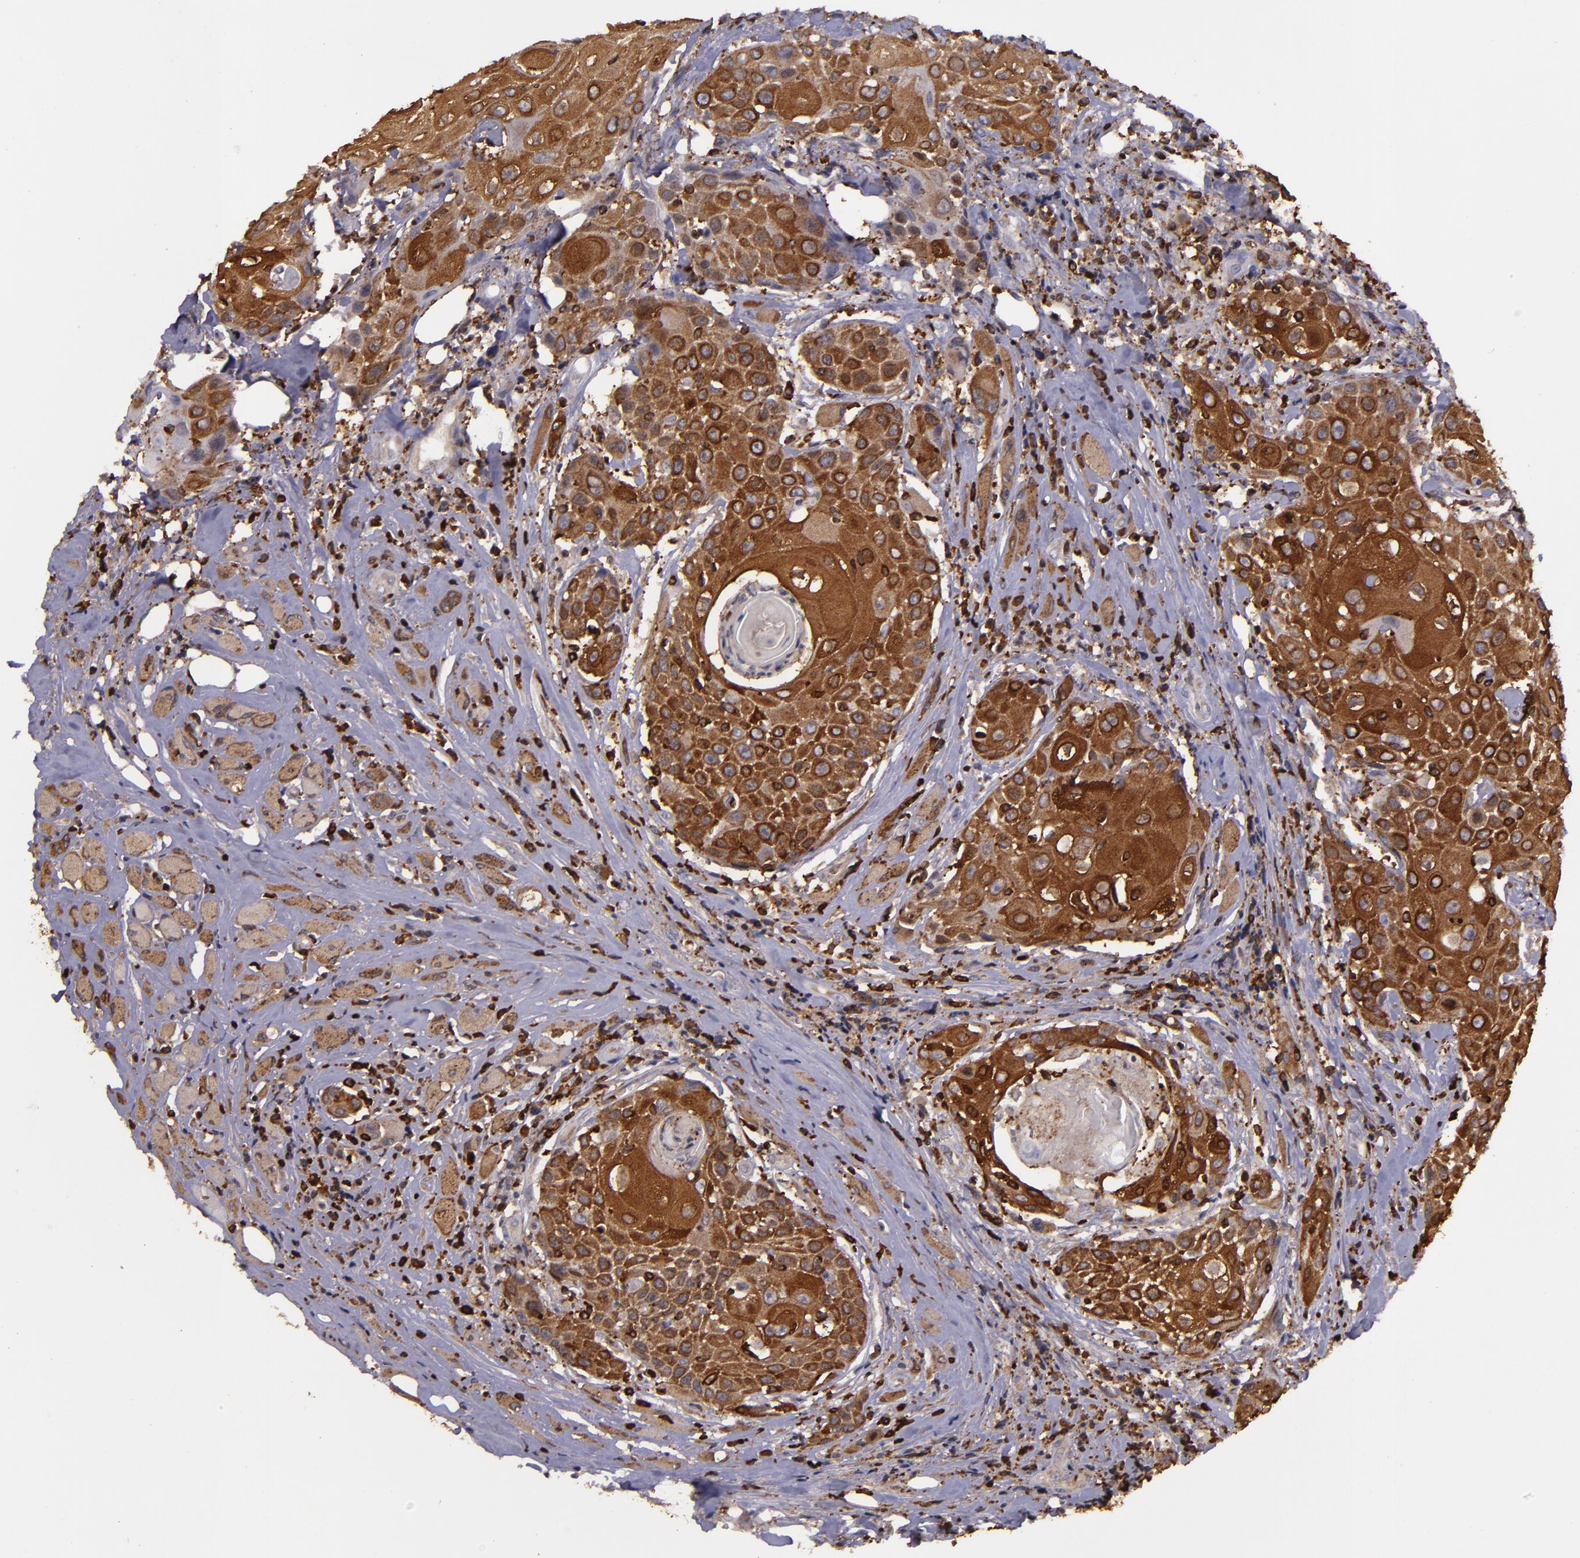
{"staining": {"intensity": "strong", "quantity": ">75%", "location": "cytoplasmic/membranous"}, "tissue": "head and neck cancer", "cell_type": "Tumor cells", "image_type": "cancer", "snomed": [{"axis": "morphology", "description": "Squamous cell carcinoma, NOS"}, {"axis": "topography", "description": "Oral tissue"}, {"axis": "topography", "description": "Head-Neck"}], "caption": "Human head and neck cancer (squamous cell carcinoma) stained for a protein (brown) exhibits strong cytoplasmic/membranous positive expression in approximately >75% of tumor cells.", "gene": "SLC9A3R1", "patient": {"sex": "female", "age": 82}}